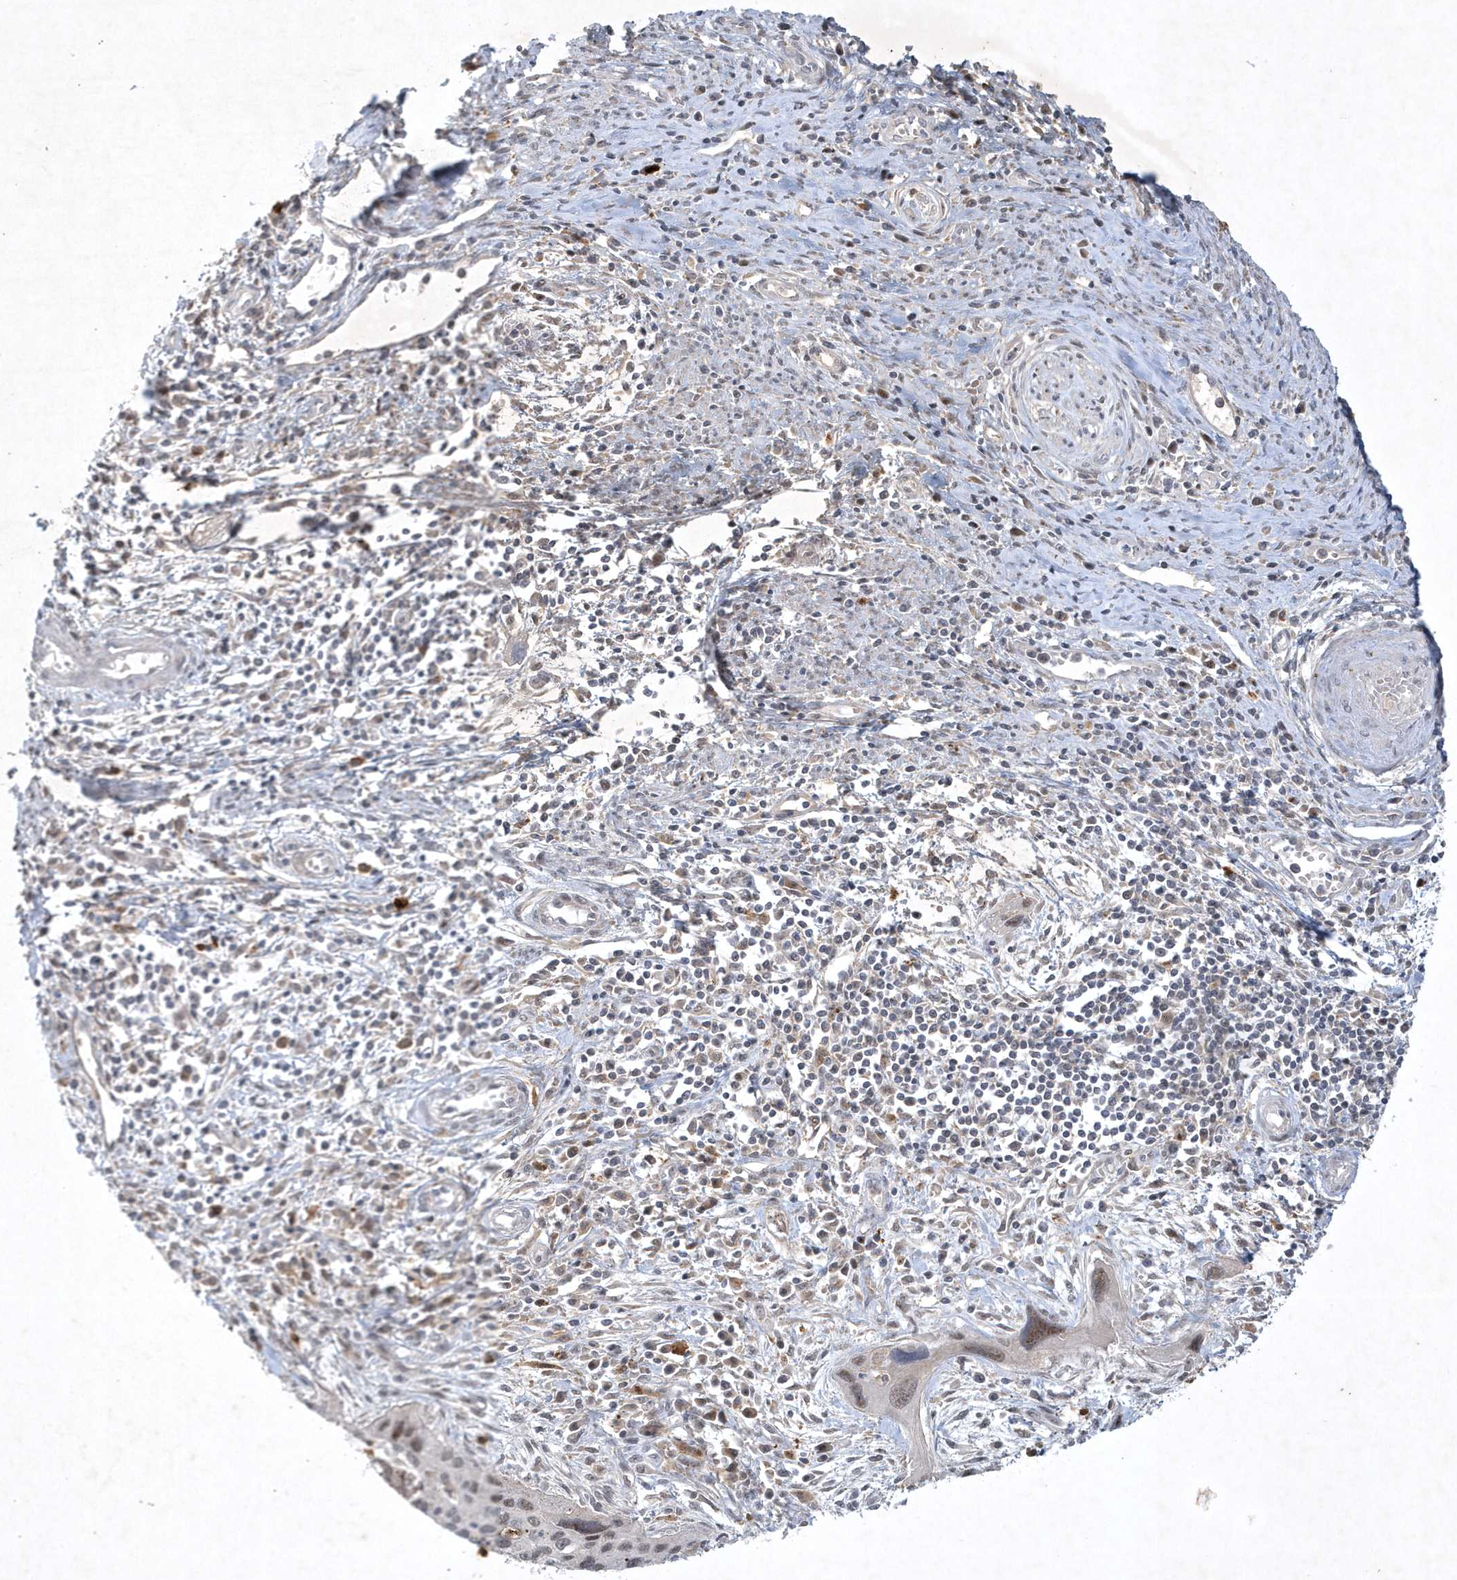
{"staining": {"intensity": "moderate", "quantity": "<25%", "location": "nuclear"}, "tissue": "cervical cancer", "cell_type": "Tumor cells", "image_type": "cancer", "snomed": [{"axis": "morphology", "description": "Squamous cell carcinoma, NOS"}, {"axis": "topography", "description": "Cervix"}], "caption": "Immunohistochemistry (IHC) image of neoplastic tissue: human cervical cancer stained using immunohistochemistry reveals low levels of moderate protein expression localized specifically in the nuclear of tumor cells, appearing as a nuclear brown color.", "gene": "THG1L", "patient": {"sex": "female", "age": 55}}